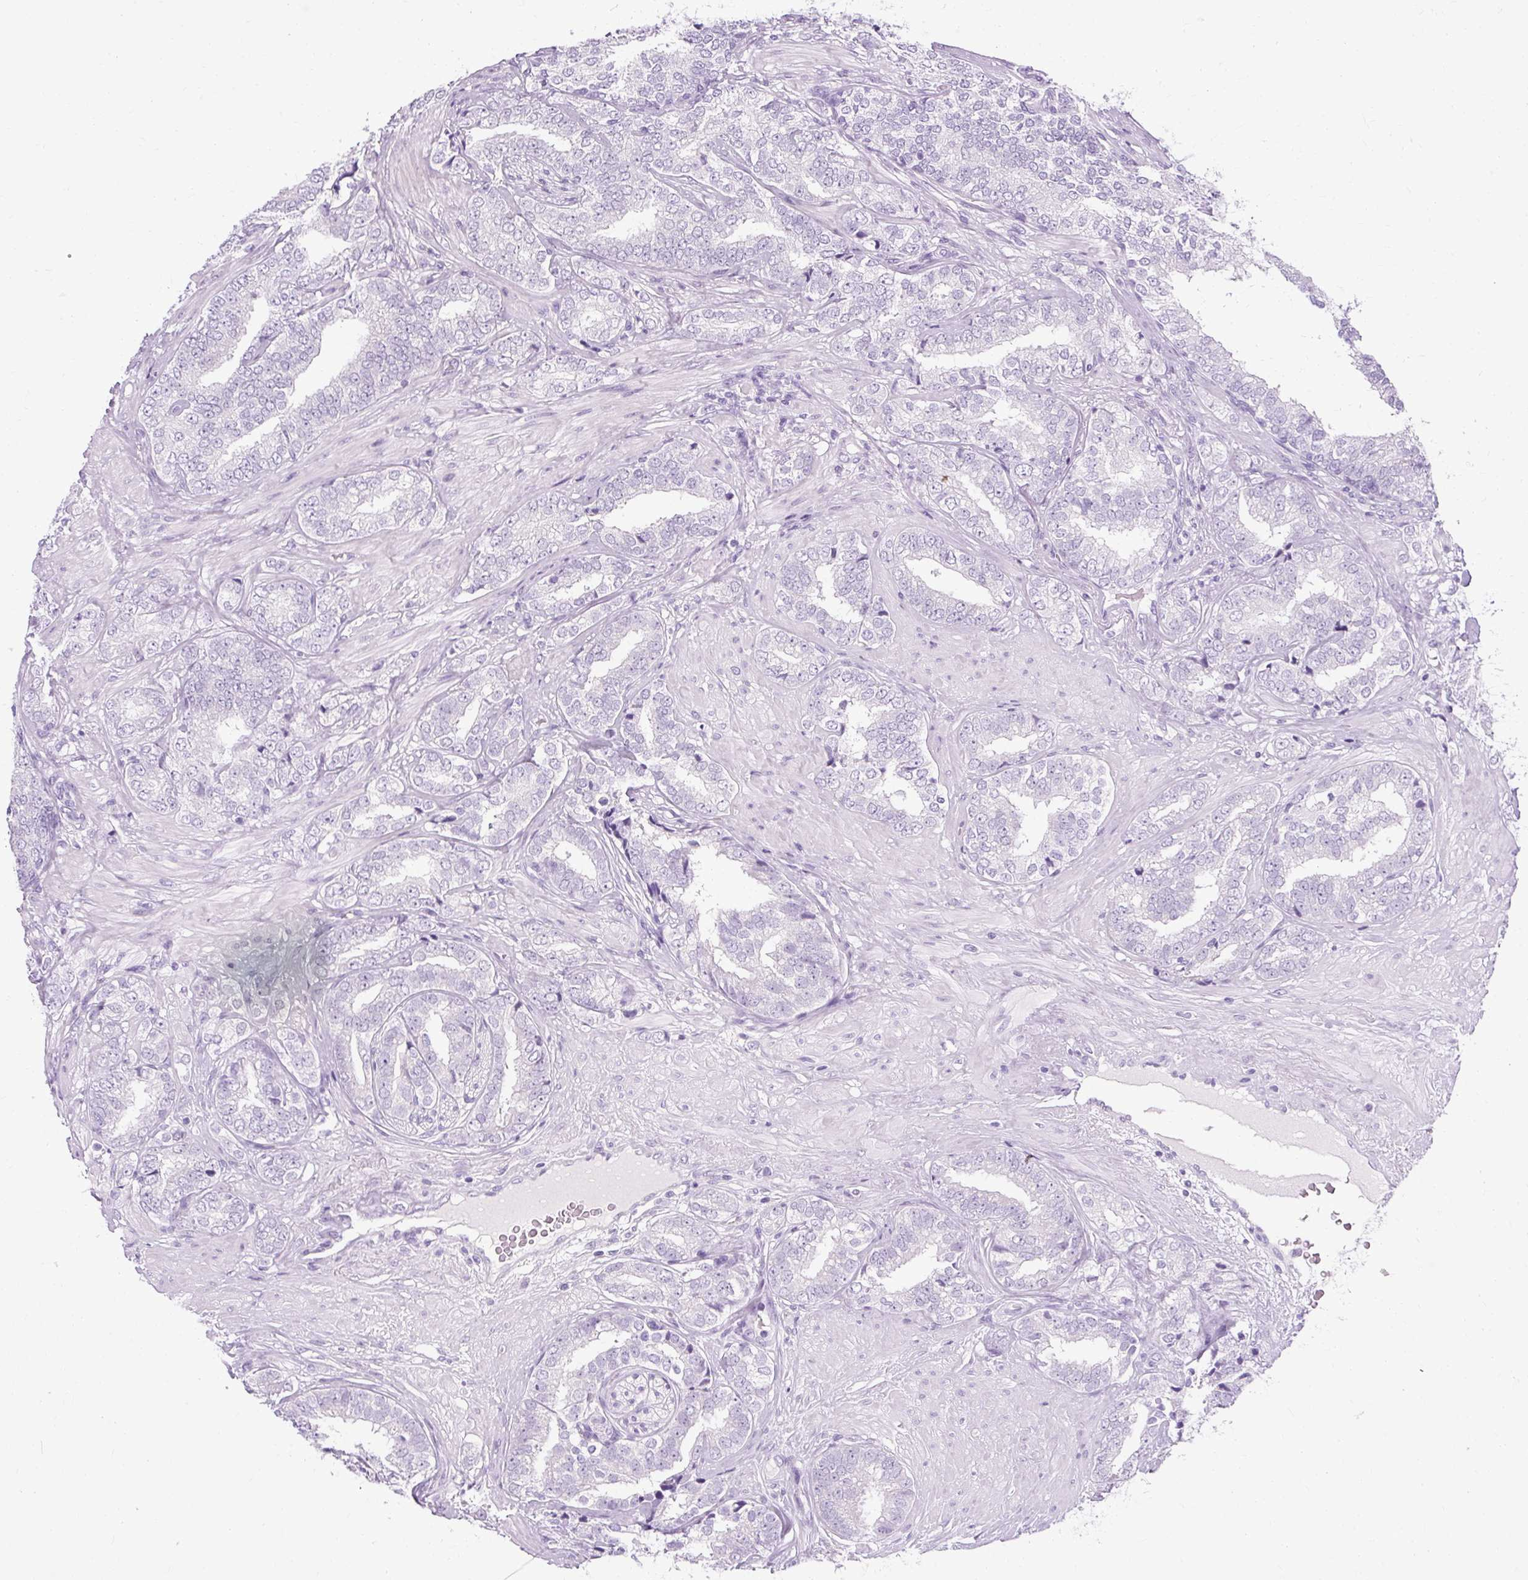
{"staining": {"intensity": "negative", "quantity": "none", "location": "none"}, "tissue": "prostate cancer", "cell_type": "Tumor cells", "image_type": "cancer", "snomed": [{"axis": "morphology", "description": "Adenocarcinoma, High grade"}, {"axis": "topography", "description": "Prostate"}], "caption": "Immunohistochemistry (IHC) image of human adenocarcinoma (high-grade) (prostate) stained for a protein (brown), which displays no expression in tumor cells.", "gene": "B3GNT4", "patient": {"sex": "male", "age": 72}}